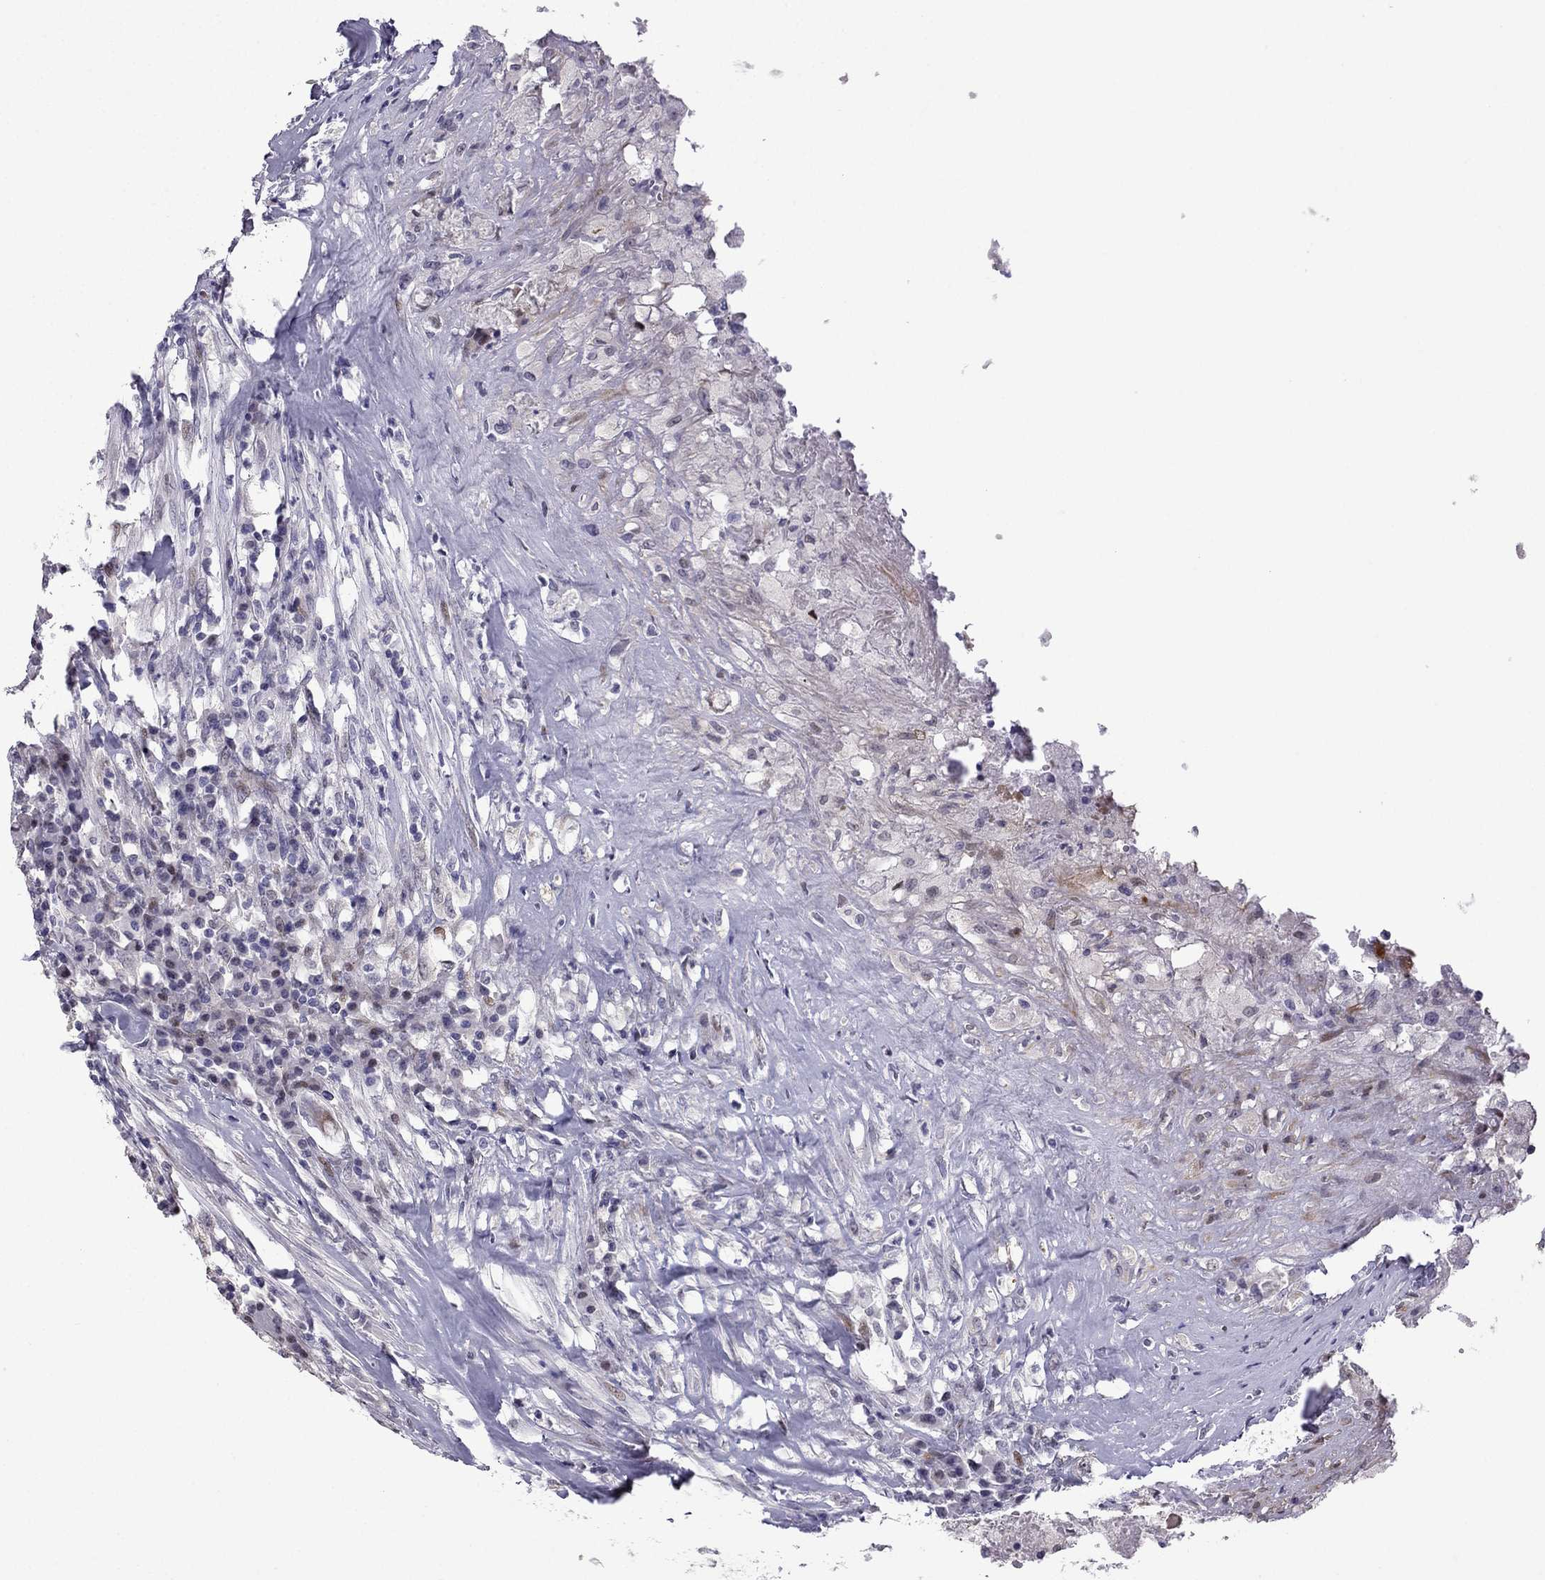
{"staining": {"intensity": "negative", "quantity": "none", "location": "none"}, "tissue": "testis cancer", "cell_type": "Tumor cells", "image_type": "cancer", "snomed": [{"axis": "morphology", "description": "Necrosis, NOS"}, {"axis": "morphology", "description": "Carcinoma, Embryonal, NOS"}, {"axis": "topography", "description": "Testis"}], "caption": "There is no significant expression in tumor cells of testis cancer (embryonal carcinoma).", "gene": "CFAP70", "patient": {"sex": "male", "age": 19}}